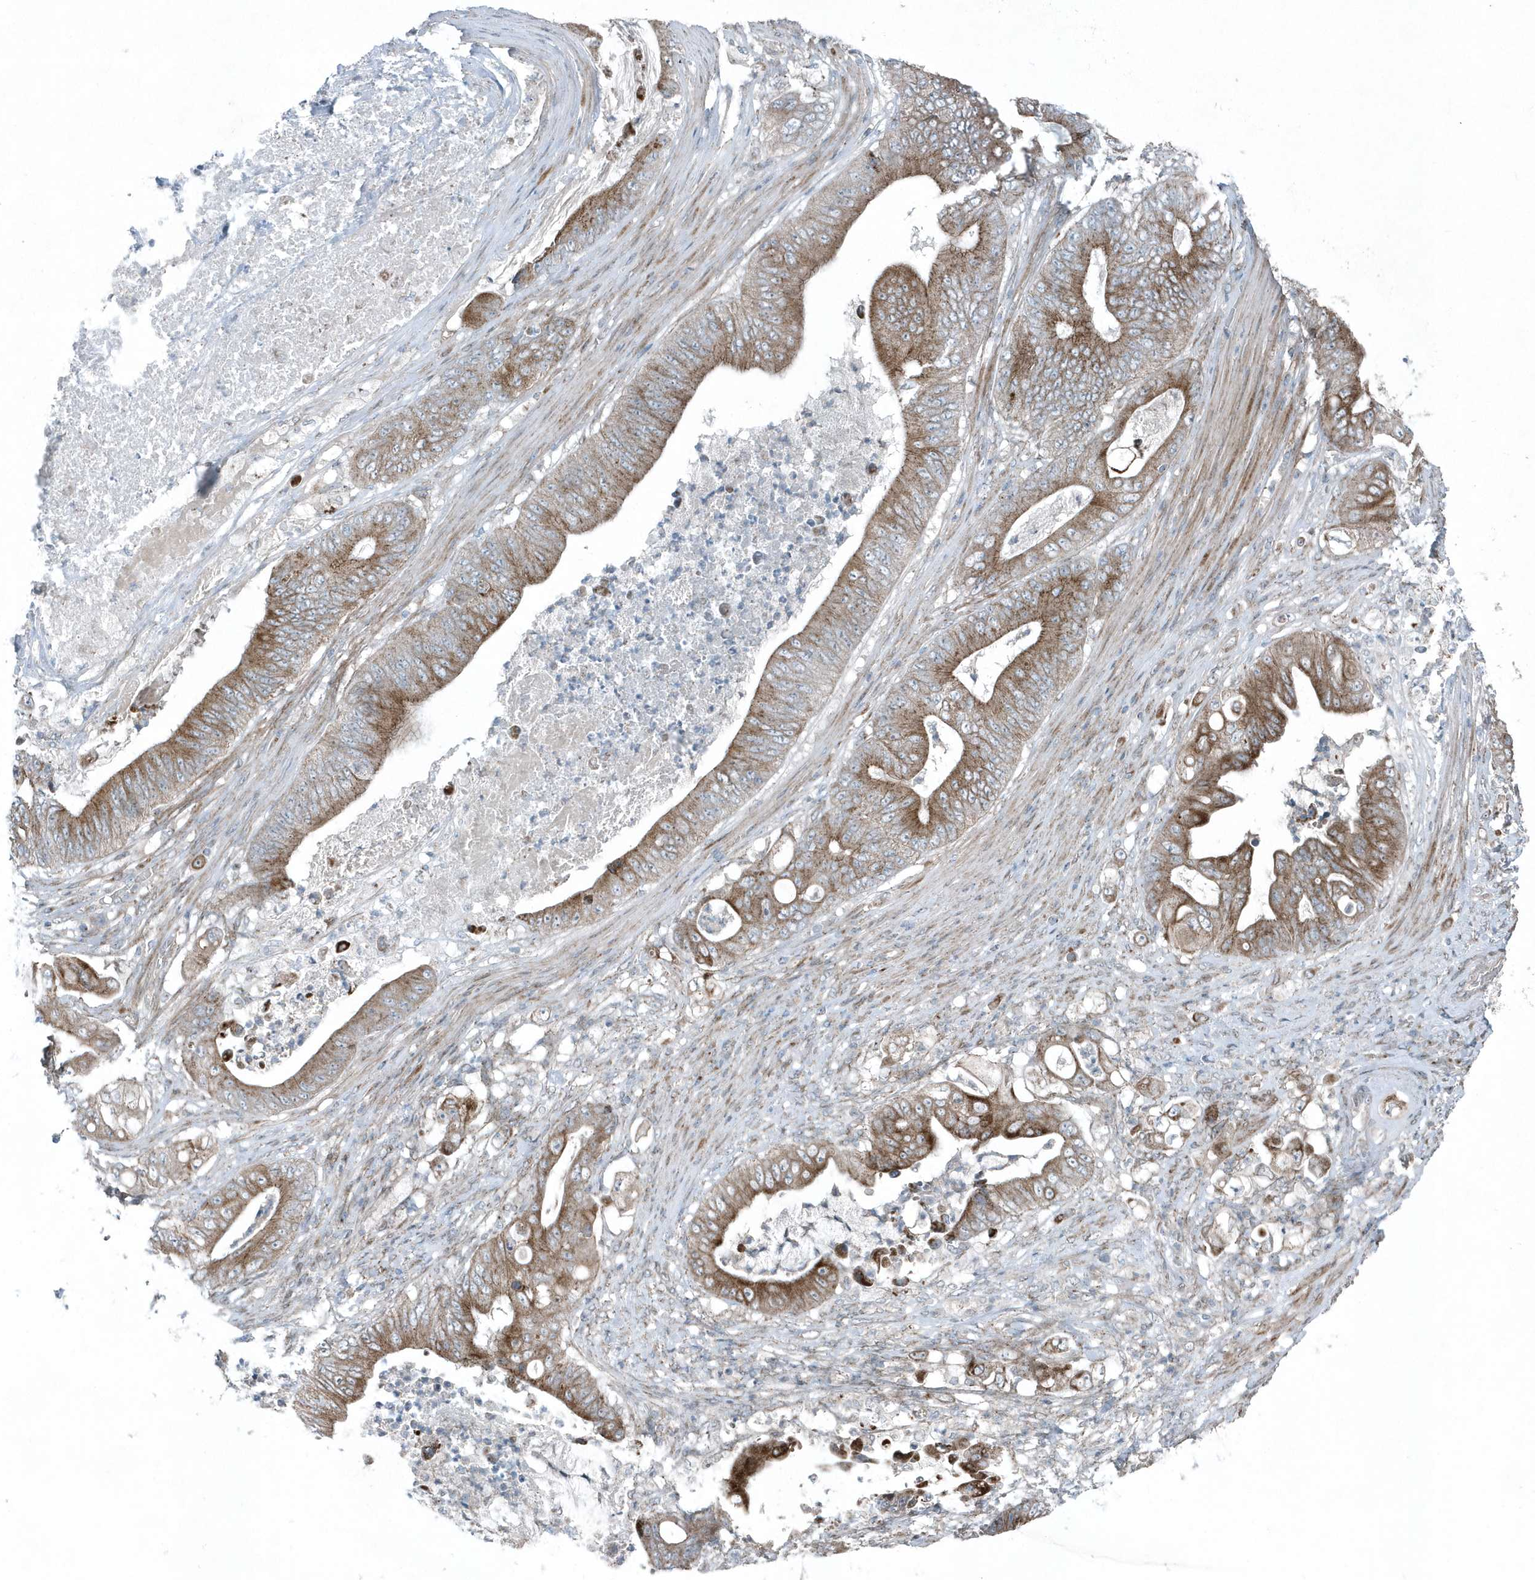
{"staining": {"intensity": "moderate", "quantity": ">75%", "location": "cytoplasmic/membranous"}, "tissue": "stomach cancer", "cell_type": "Tumor cells", "image_type": "cancer", "snomed": [{"axis": "morphology", "description": "Adenocarcinoma, NOS"}, {"axis": "topography", "description": "Stomach"}], "caption": "Immunohistochemistry of human stomach cancer (adenocarcinoma) demonstrates medium levels of moderate cytoplasmic/membranous staining in approximately >75% of tumor cells.", "gene": "GCC2", "patient": {"sex": "female", "age": 73}}